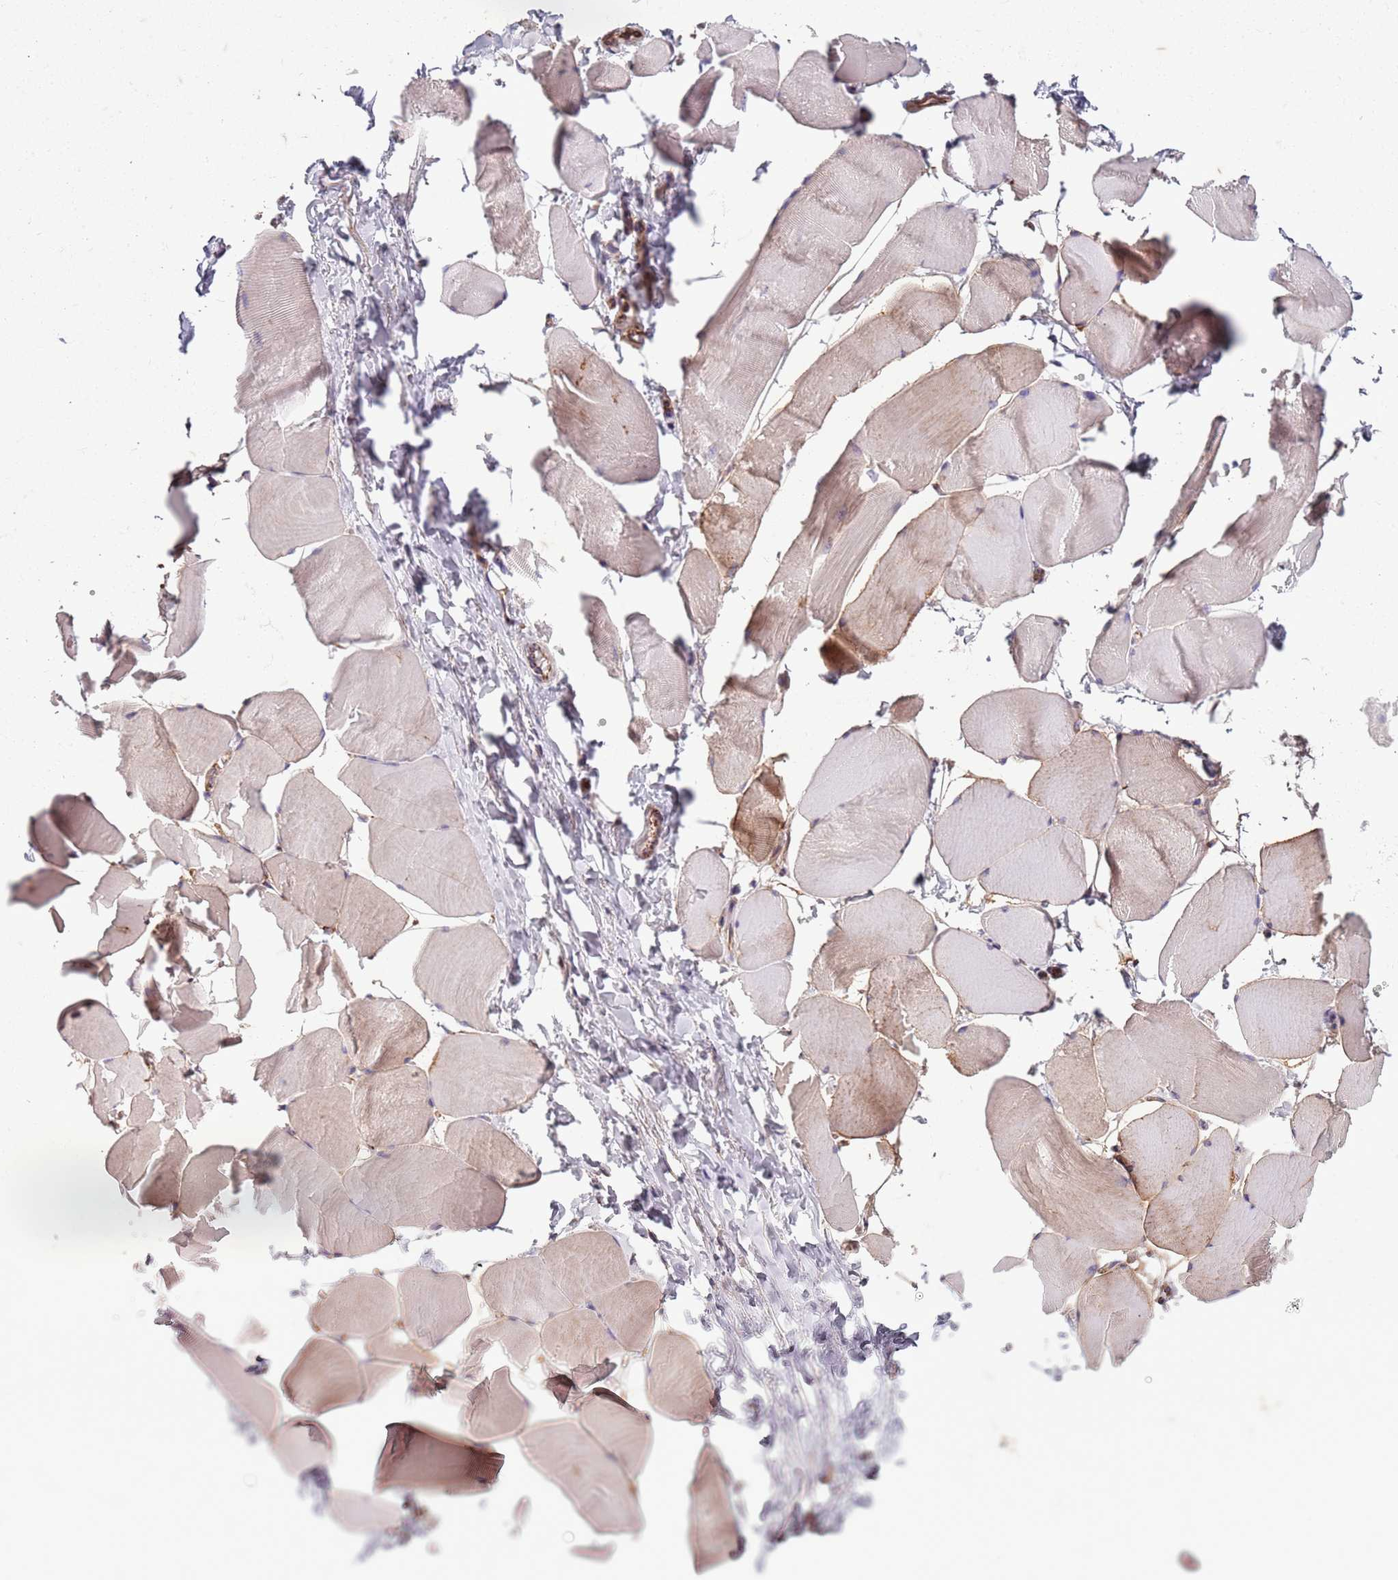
{"staining": {"intensity": "weak", "quantity": "<25%", "location": "cytoplasmic/membranous"}, "tissue": "skeletal muscle", "cell_type": "Myocytes", "image_type": "normal", "snomed": [{"axis": "morphology", "description": "Normal tissue, NOS"}, {"axis": "topography", "description": "Skeletal muscle"}], "caption": "High magnification brightfield microscopy of benign skeletal muscle stained with DAB (3,3'-diaminobenzidine) (brown) and counterstained with hematoxylin (blue): myocytes show no significant expression. (DAB (3,3'-diaminobenzidine) immunohistochemistry (IHC), high magnification).", "gene": "TAS2R38", "patient": {"sex": "male", "age": 25}}